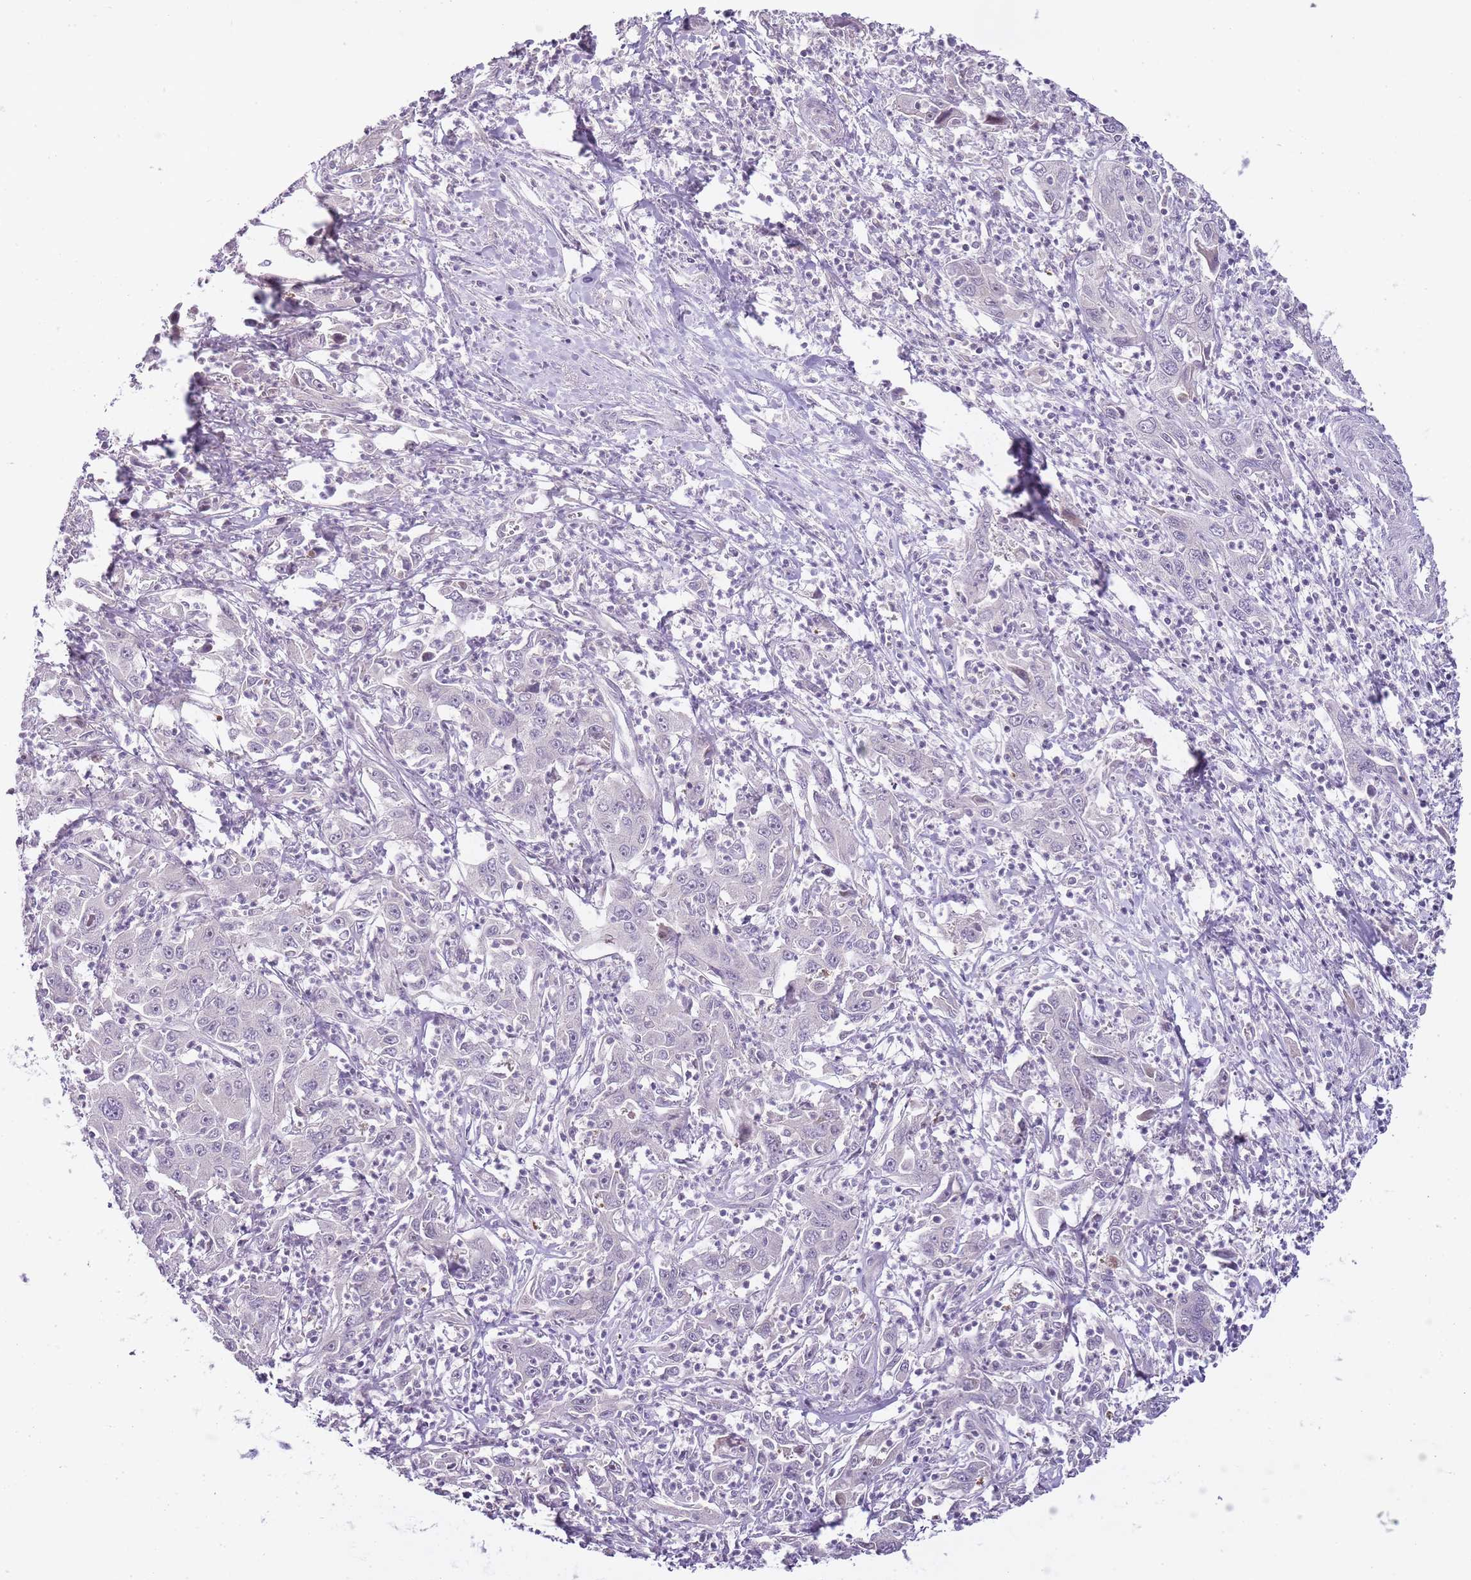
{"staining": {"intensity": "moderate", "quantity": "<25%", "location": "nuclear"}, "tissue": "liver cancer", "cell_type": "Tumor cells", "image_type": "cancer", "snomed": [{"axis": "morphology", "description": "Carcinoma, Hepatocellular, NOS"}, {"axis": "topography", "description": "Liver"}], "caption": "An IHC micrograph of tumor tissue is shown. Protein staining in brown highlights moderate nuclear positivity in liver cancer within tumor cells.", "gene": "OGG1", "patient": {"sex": "male", "age": 63}}